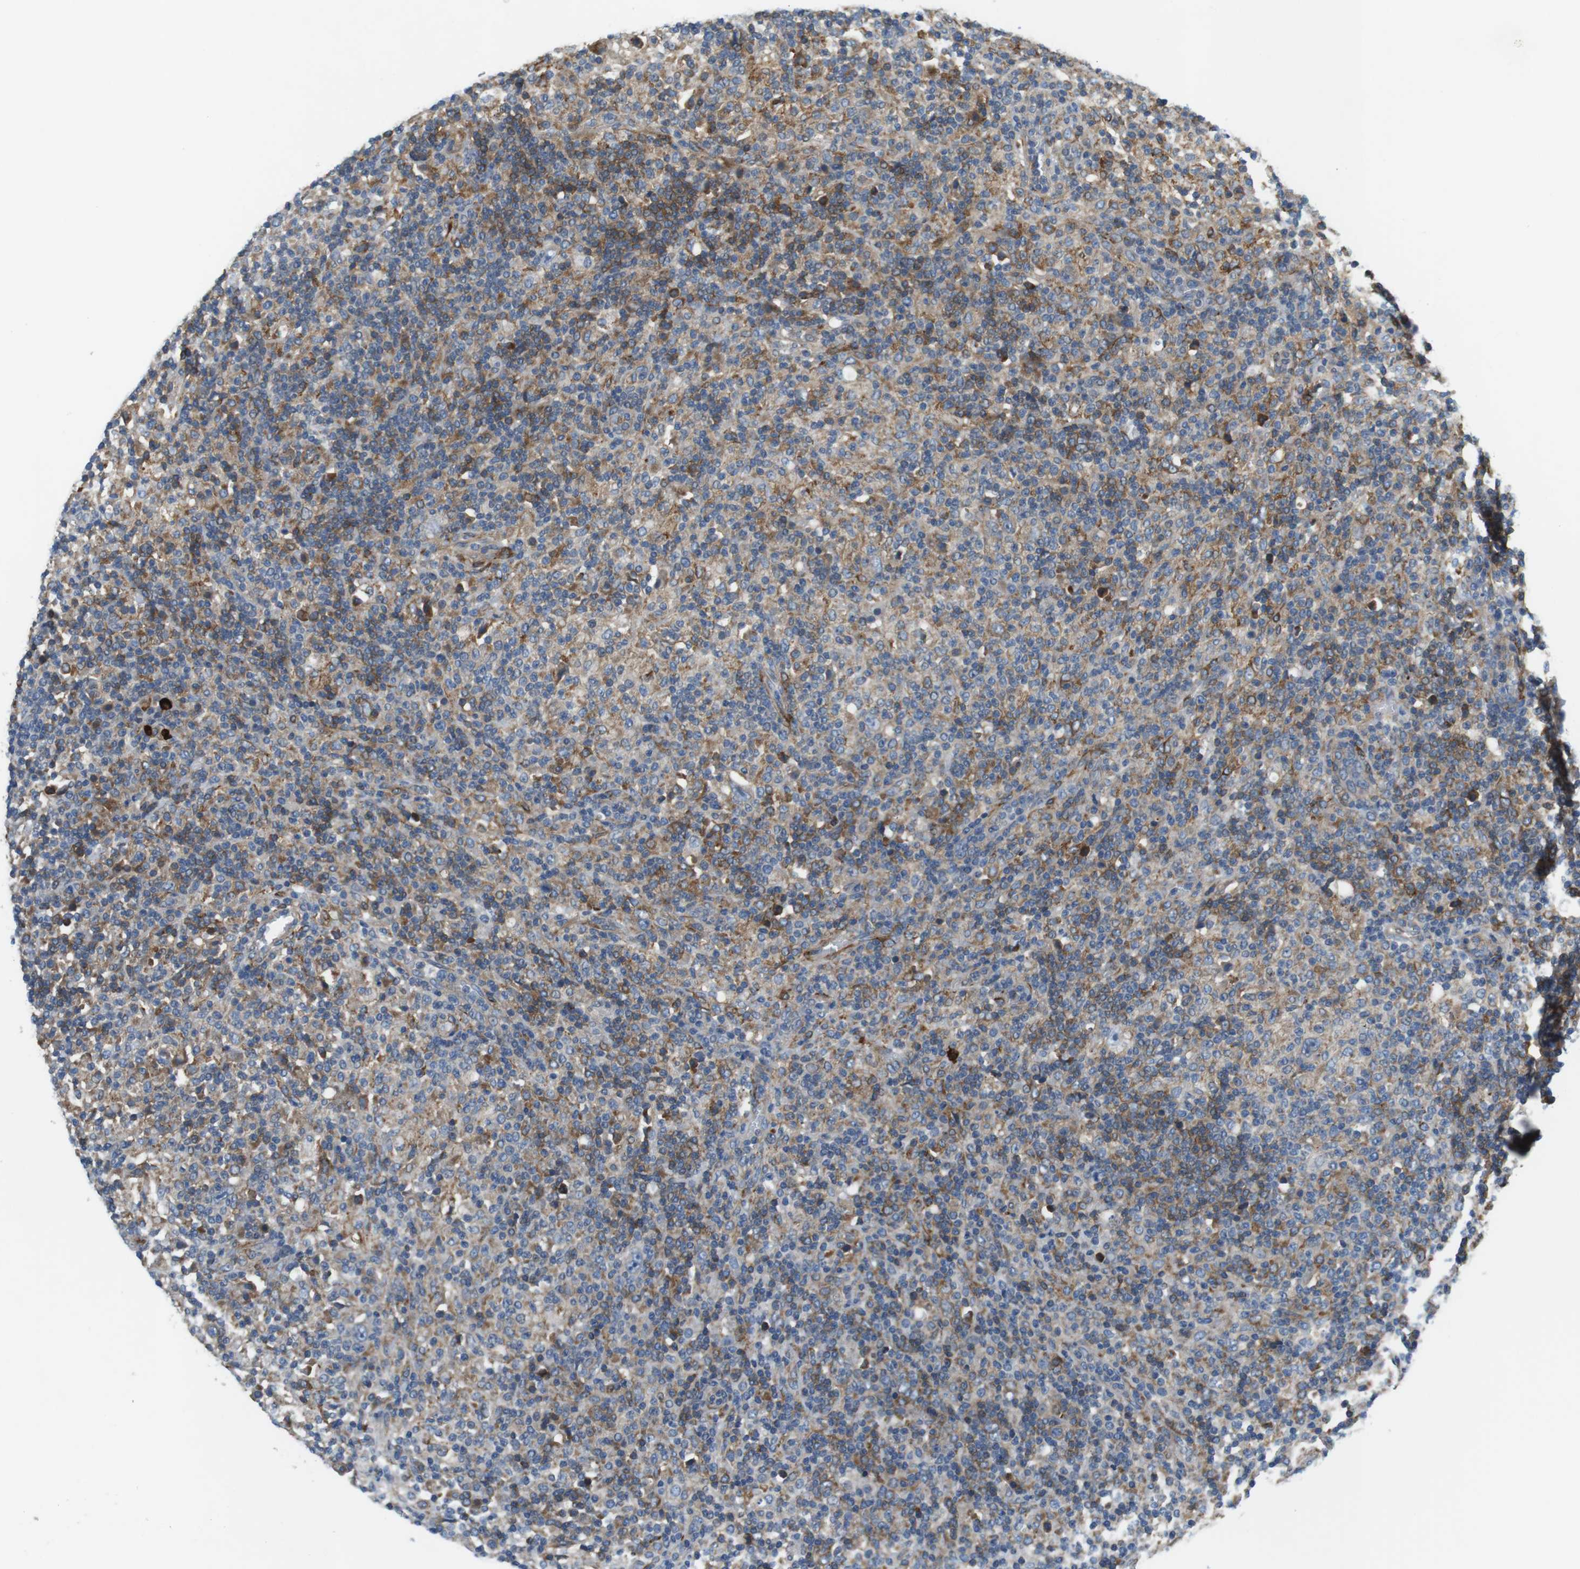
{"staining": {"intensity": "negative", "quantity": "none", "location": "none"}, "tissue": "lymphoma", "cell_type": "Tumor cells", "image_type": "cancer", "snomed": [{"axis": "morphology", "description": "Hodgkin's disease, NOS"}, {"axis": "topography", "description": "Lymph node"}], "caption": "The immunohistochemistry (IHC) photomicrograph has no significant positivity in tumor cells of Hodgkin's disease tissue.", "gene": "DCLK1", "patient": {"sex": "male", "age": 70}}